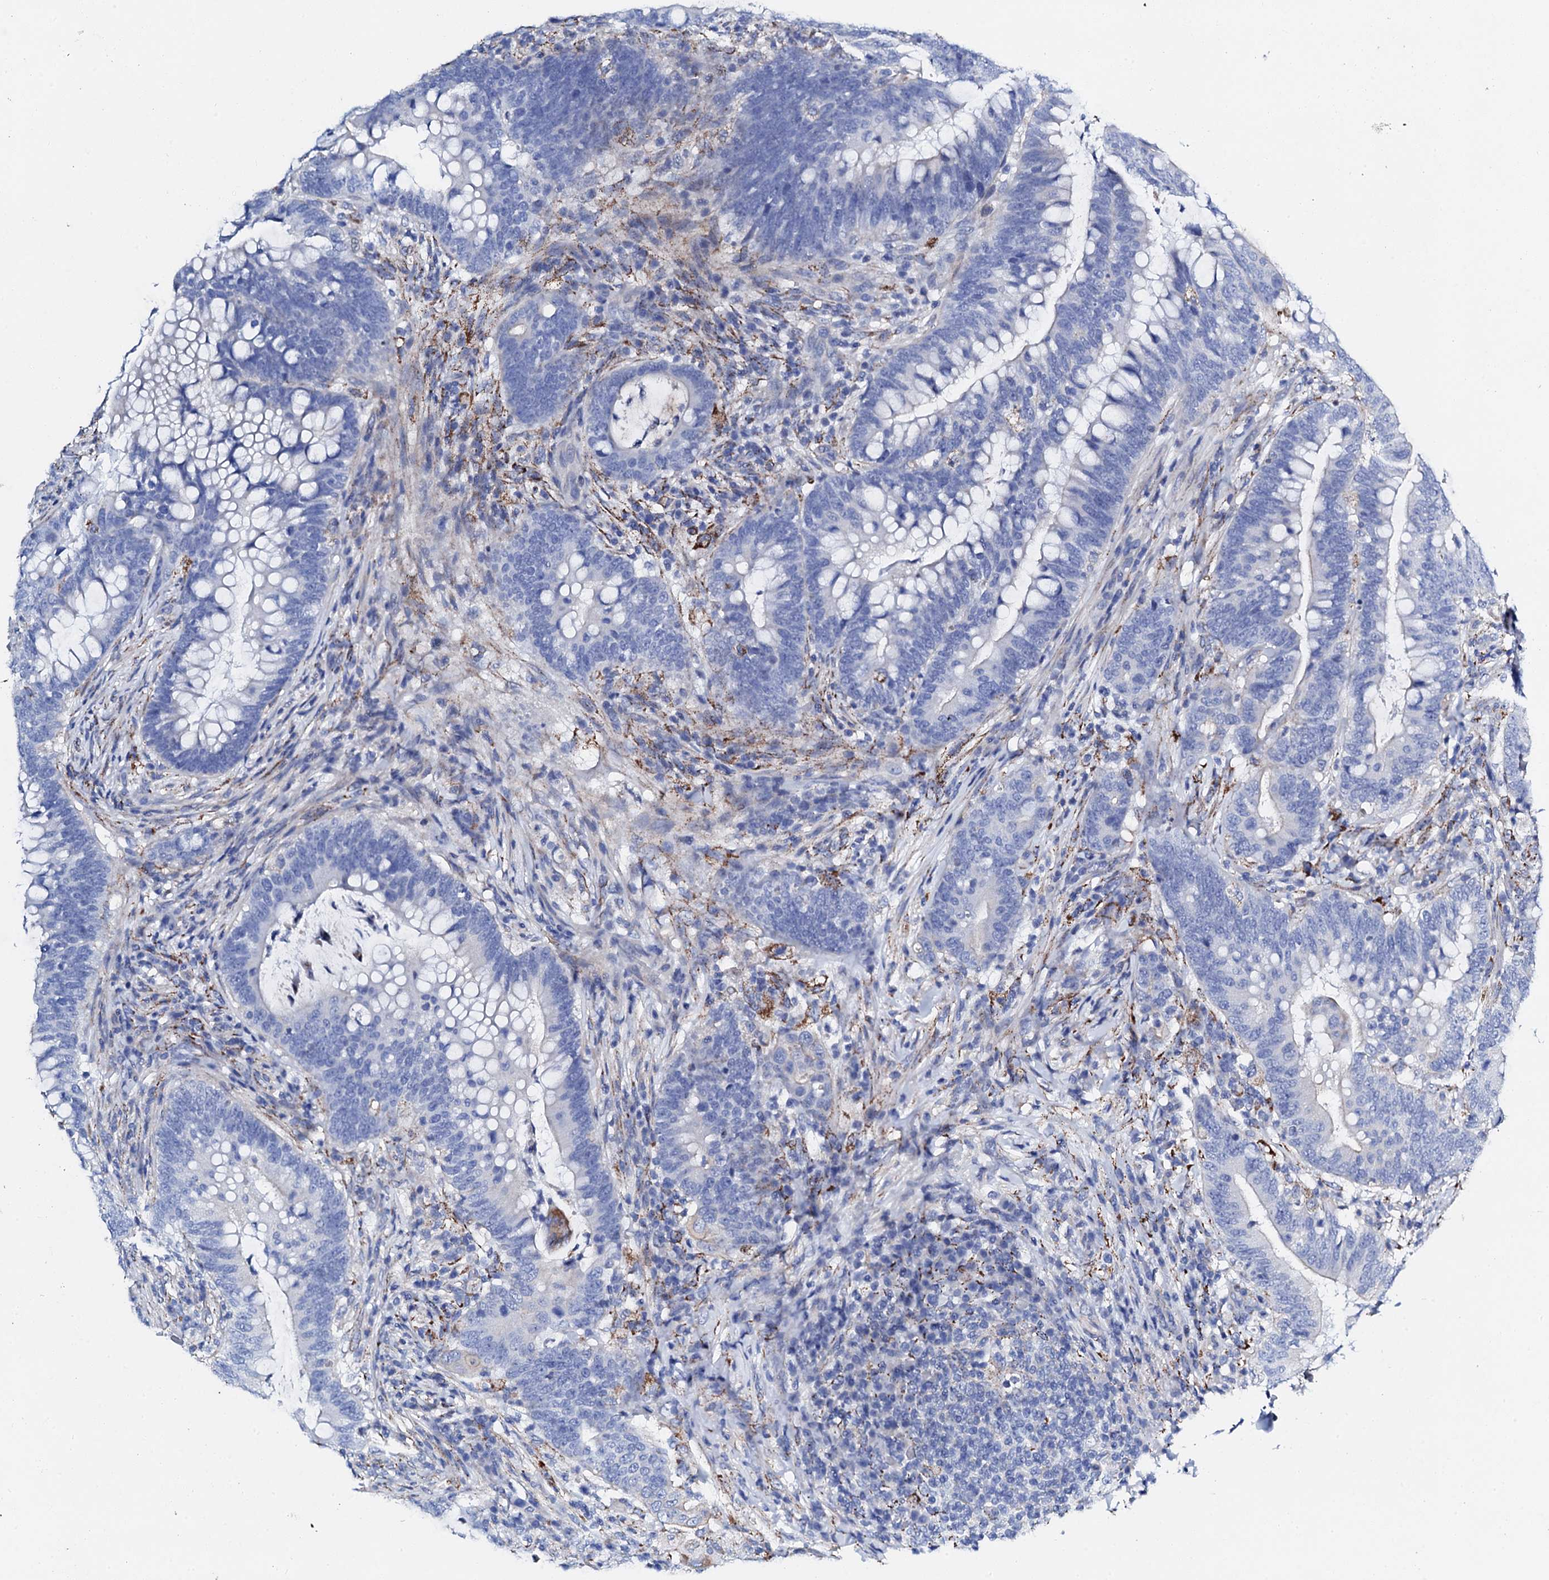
{"staining": {"intensity": "negative", "quantity": "none", "location": "none"}, "tissue": "colorectal cancer", "cell_type": "Tumor cells", "image_type": "cancer", "snomed": [{"axis": "morphology", "description": "Adenocarcinoma, NOS"}, {"axis": "topography", "description": "Colon"}], "caption": "DAB immunohistochemical staining of human colorectal cancer (adenocarcinoma) displays no significant staining in tumor cells.", "gene": "KLHL32", "patient": {"sex": "female", "age": 66}}